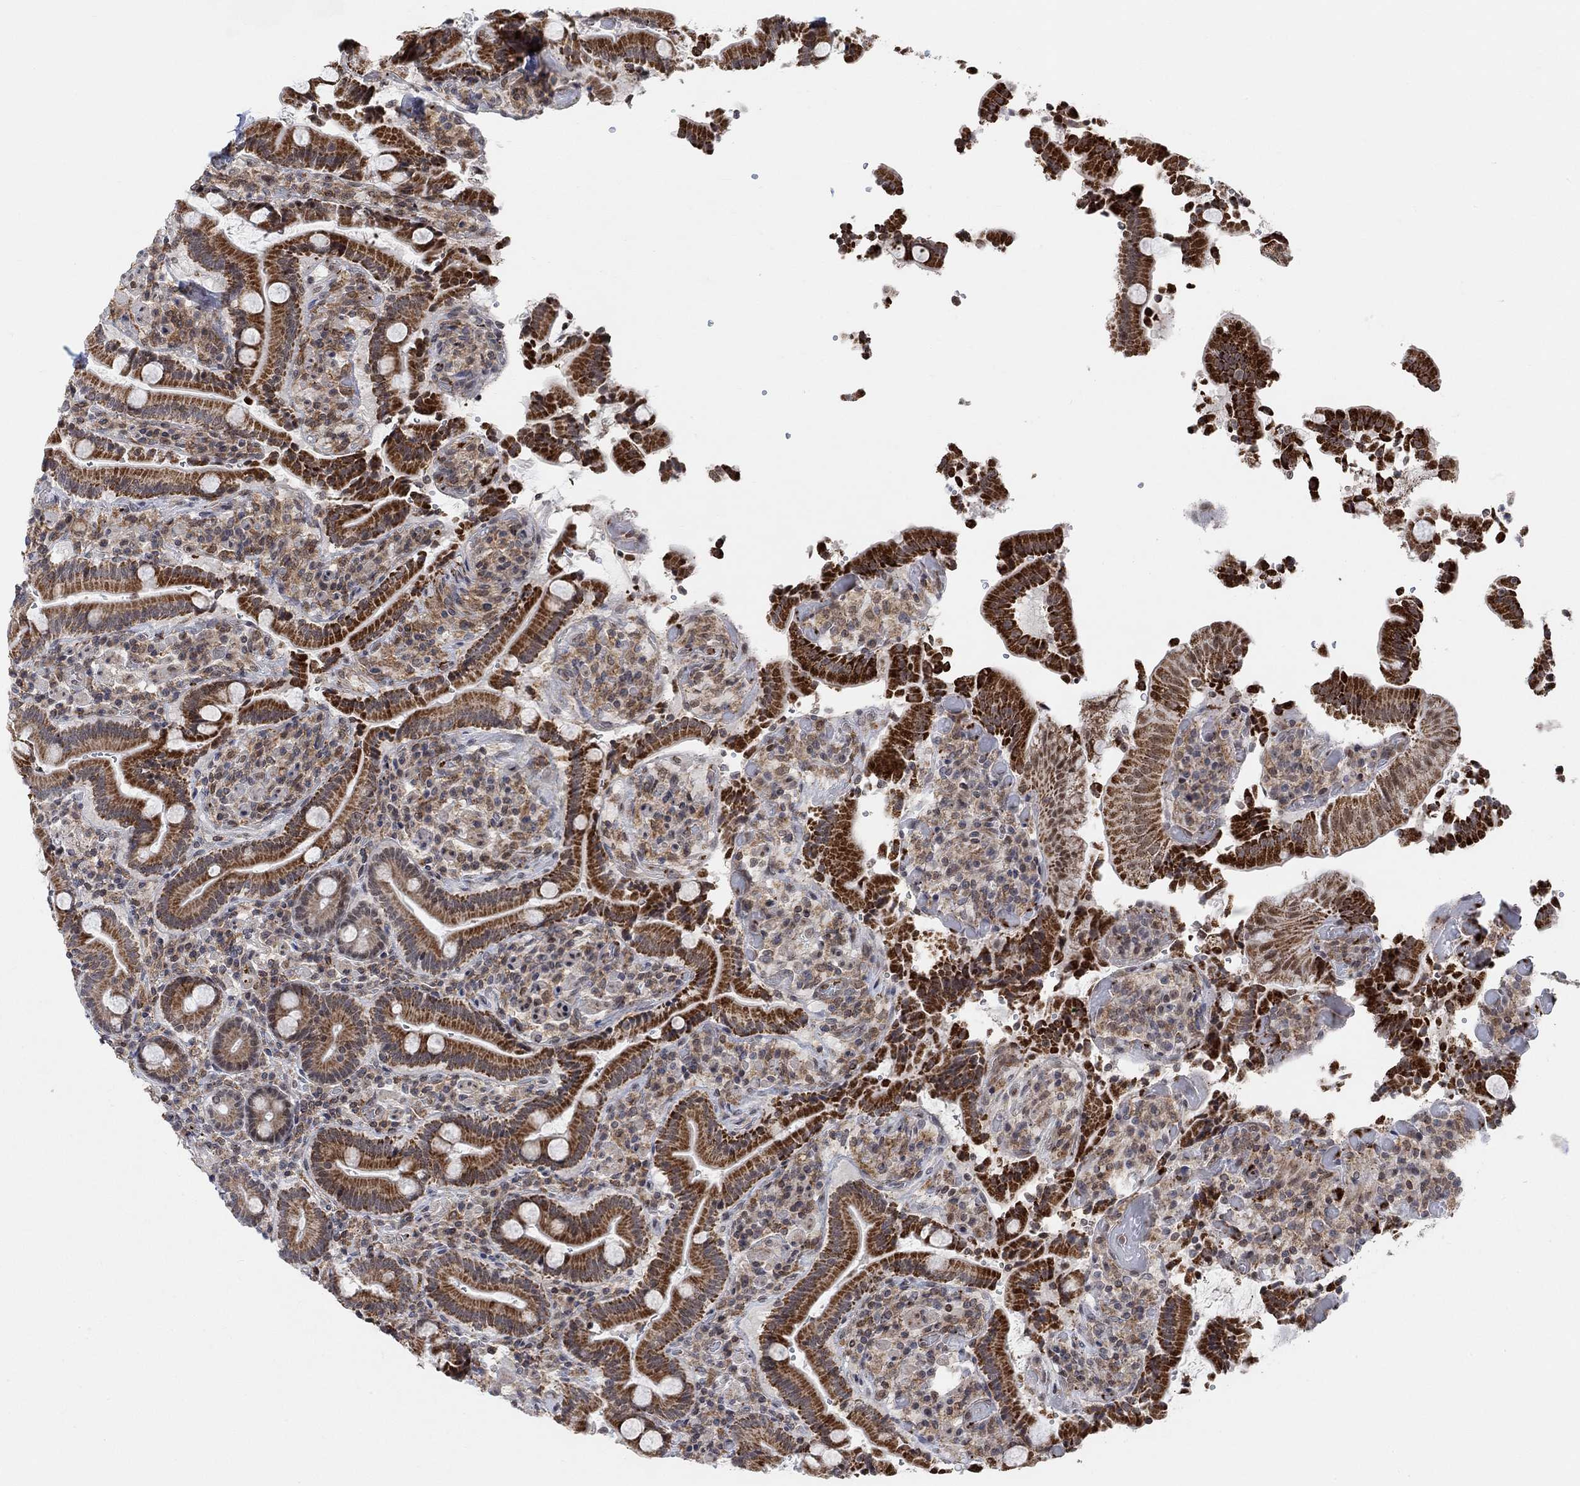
{"staining": {"intensity": "strong", "quantity": ">75%", "location": "cytoplasmic/membranous"}, "tissue": "duodenum", "cell_type": "Glandular cells", "image_type": "normal", "snomed": [{"axis": "morphology", "description": "Normal tissue, NOS"}, {"axis": "topography", "description": "Duodenum"}], "caption": "Duodenum stained with a protein marker exhibits strong staining in glandular cells.", "gene": "PWWP2B", "patient": {"sex": "female", "age": 62}}